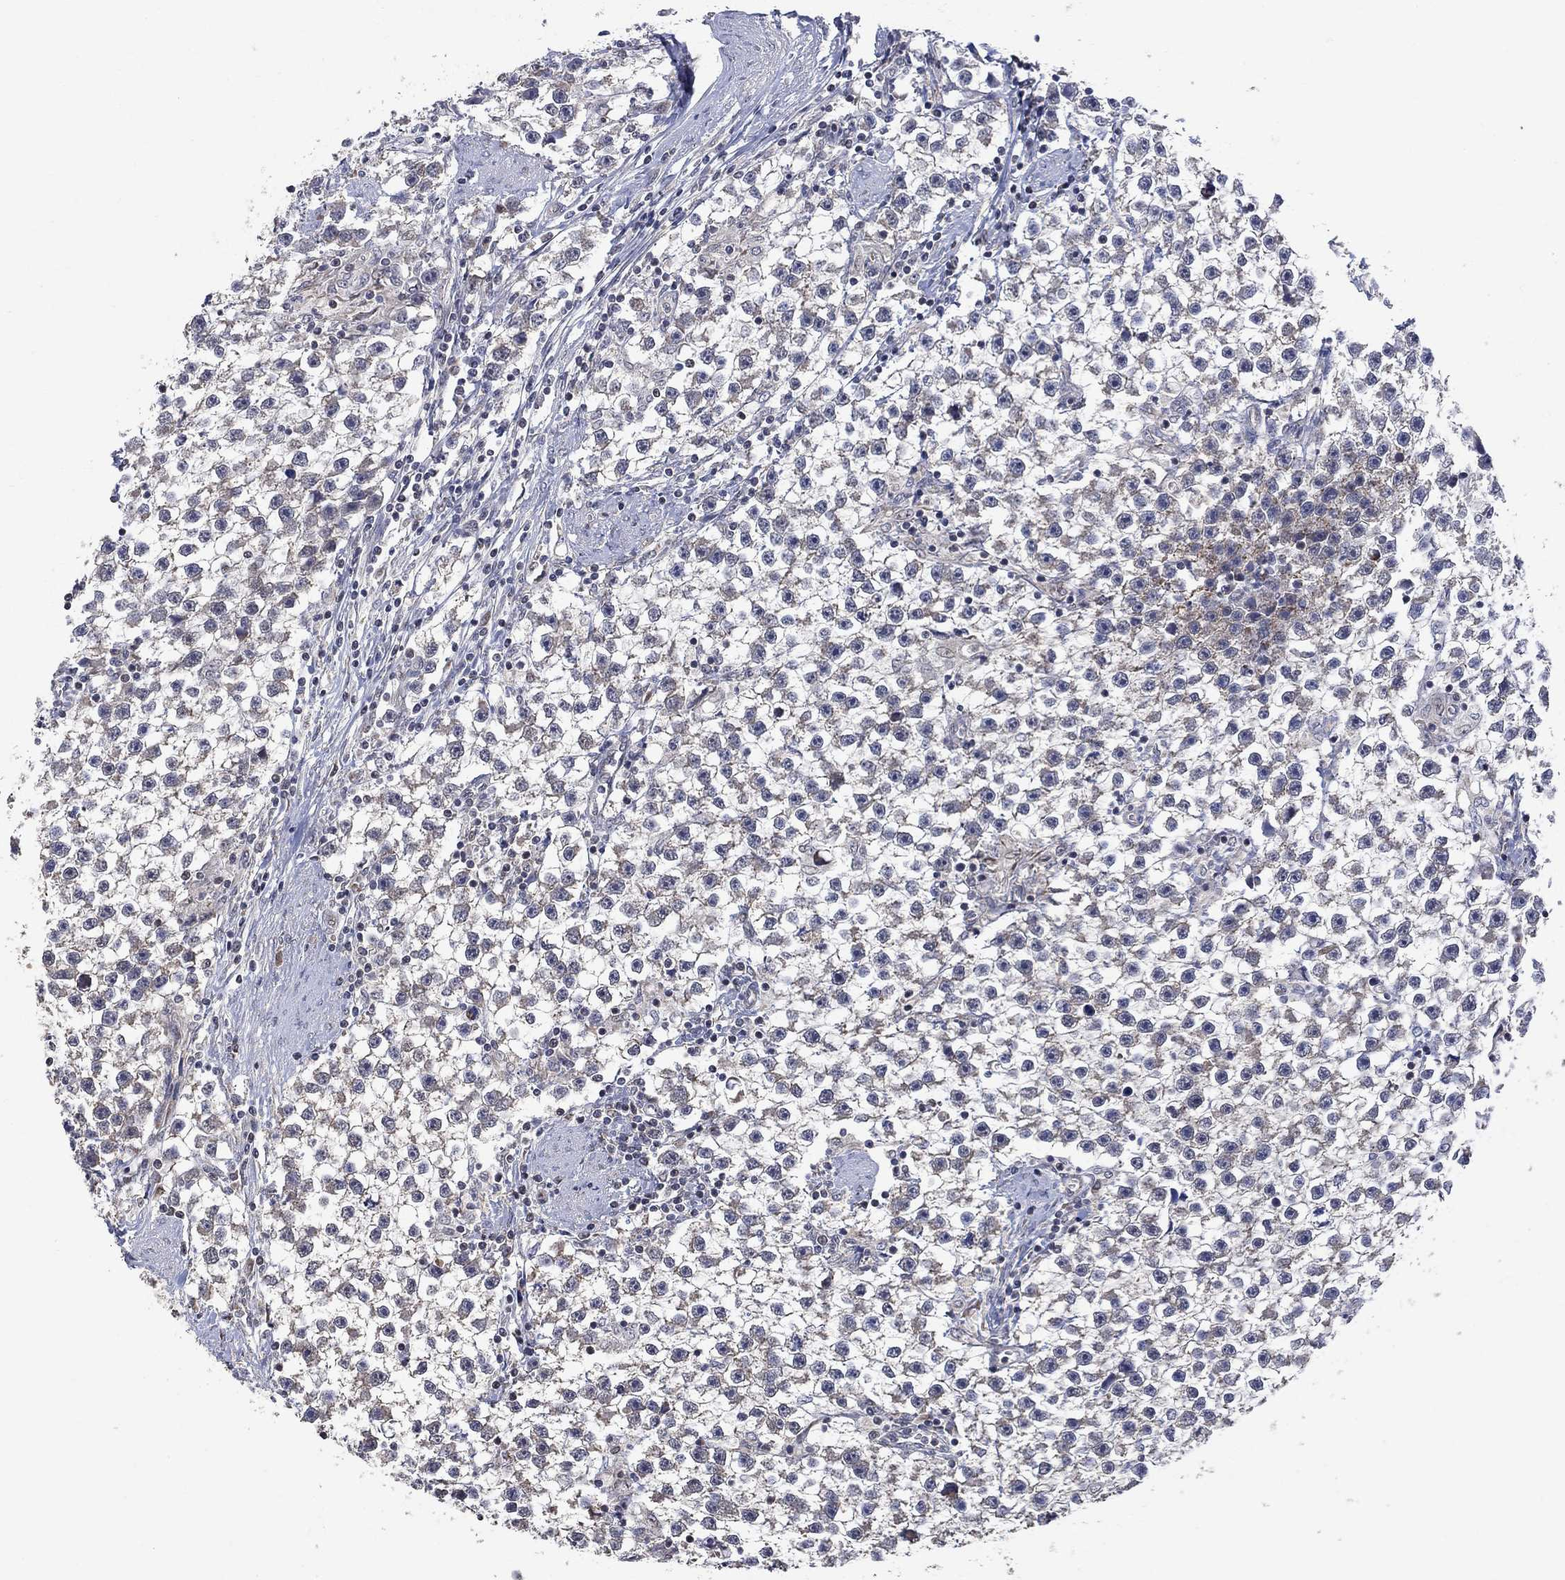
{"staining": {"intensity": "negative", "quantity": "none", "location": "none"}, "tissue": "testis cancer", "cell_type": "Tumor cells", "image_type": "cancer", "snomed": [{"axis": "morphology", "description": "Seminoma, NOS"}, {"axis": "topography", "description": "Testis"}], "caption": "Protein analysis of testis seminoma exhibits no significant expression in tumor cells.", "gene": "ANKRA2", "patient": {"sex": "male", "age": 59}}